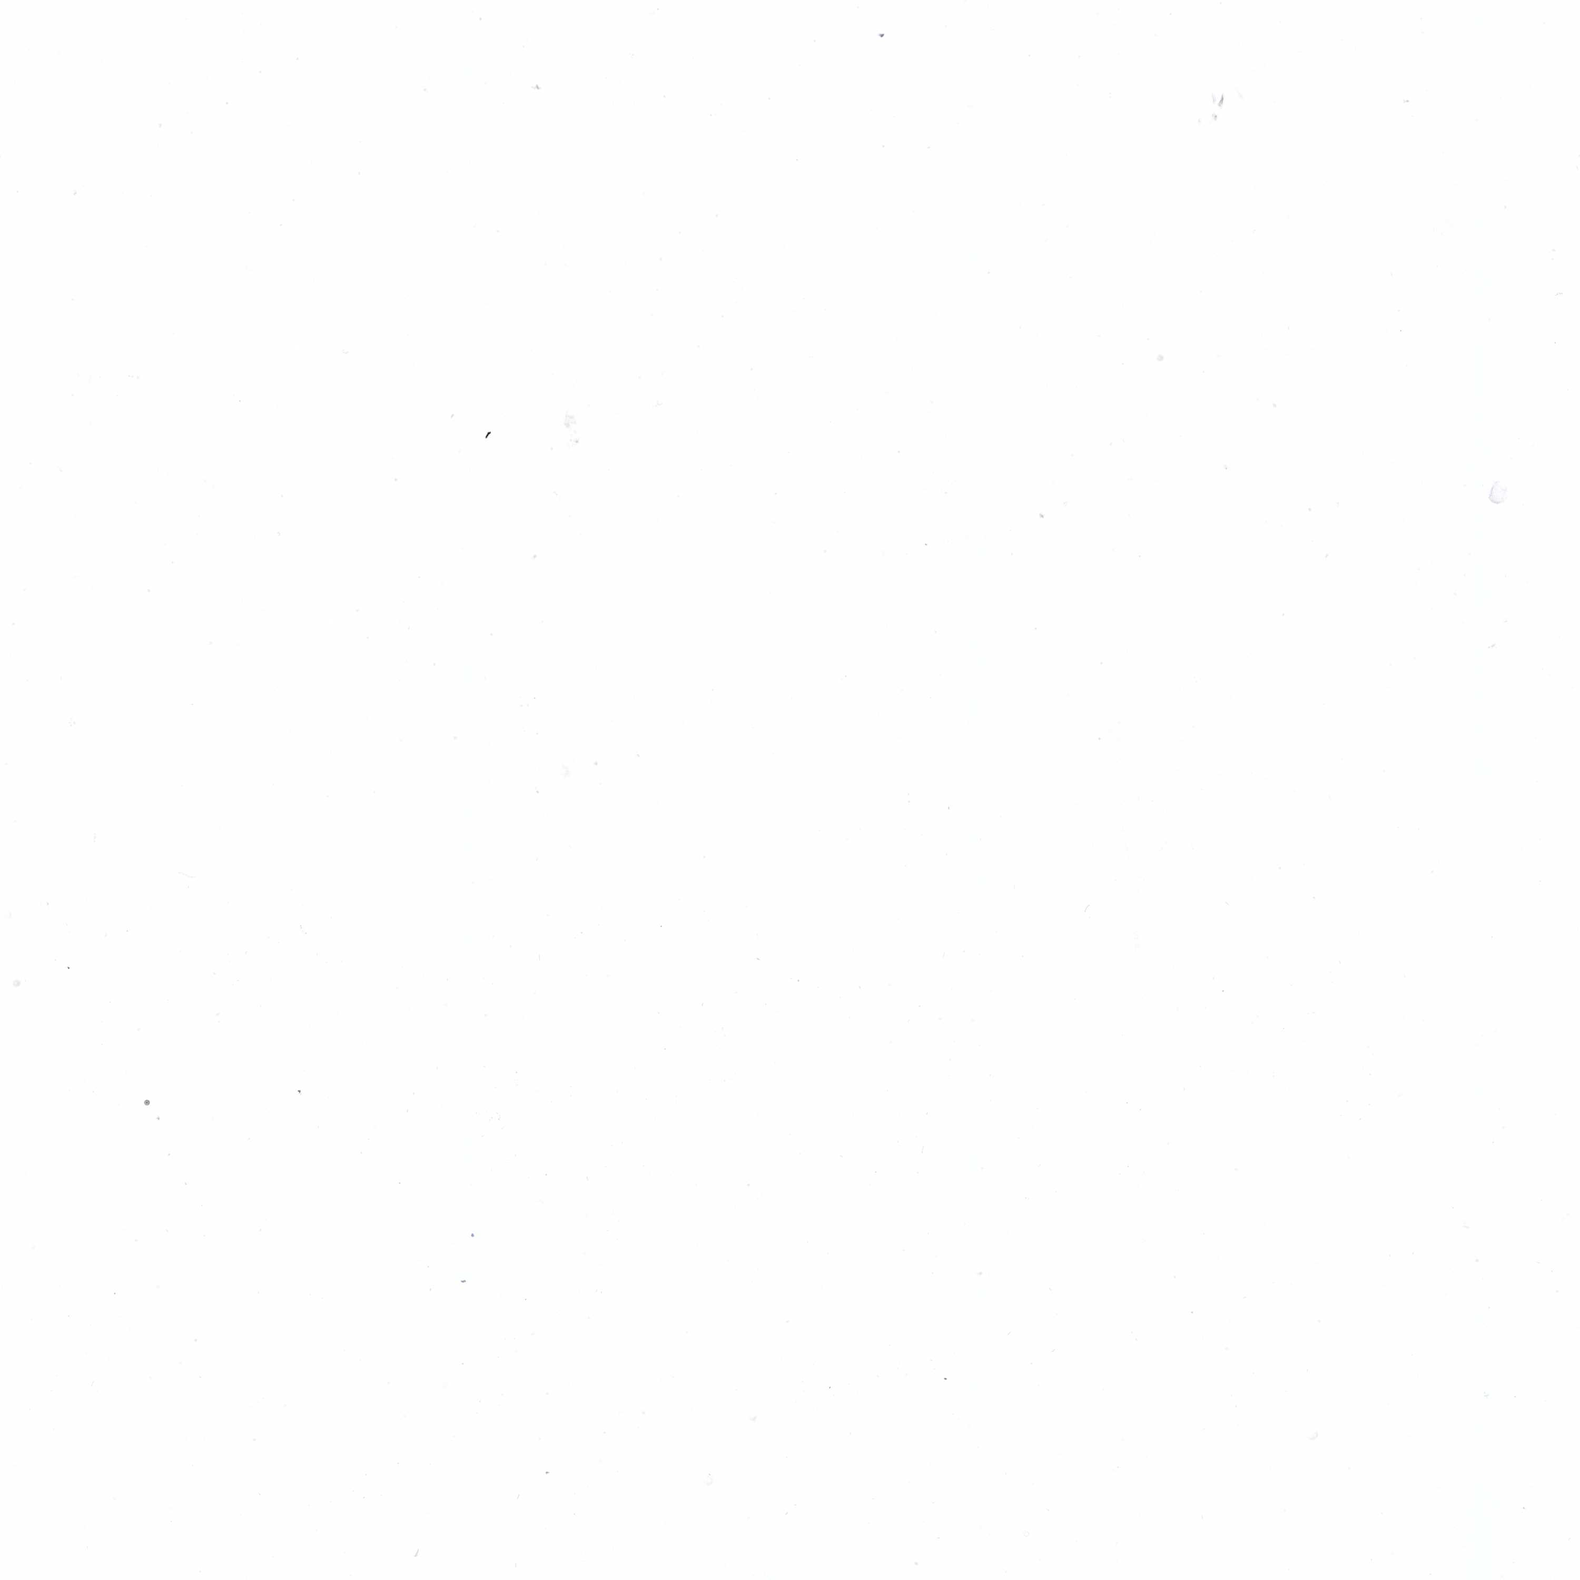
{"staining": {"intensity": "moderate", "quantity": ">75%", "location": "cytoplasmic/membranous"}, "tissue": "lung cancer", "cell_type": "Tumor cells", "image_type": "cancer", "snomed": [{"axis": "morphology", "description": "Adenocarcinoma, NOS"}, {"axis": "topography", "description": "Lung"}], "caption": "High-power microscopy captured an IHC photomicrograph of lung cancer, revealing moderate cytoplasmic/membranous expression in approximately >75% of tumor cells. The protein of interest is stained brown, and the nuclei are stained in blue (DAB IHC with brightfield microscopy, high magnification).", "gene": "GTPBP6", "patient": {"sex": "male", "age": 49}}